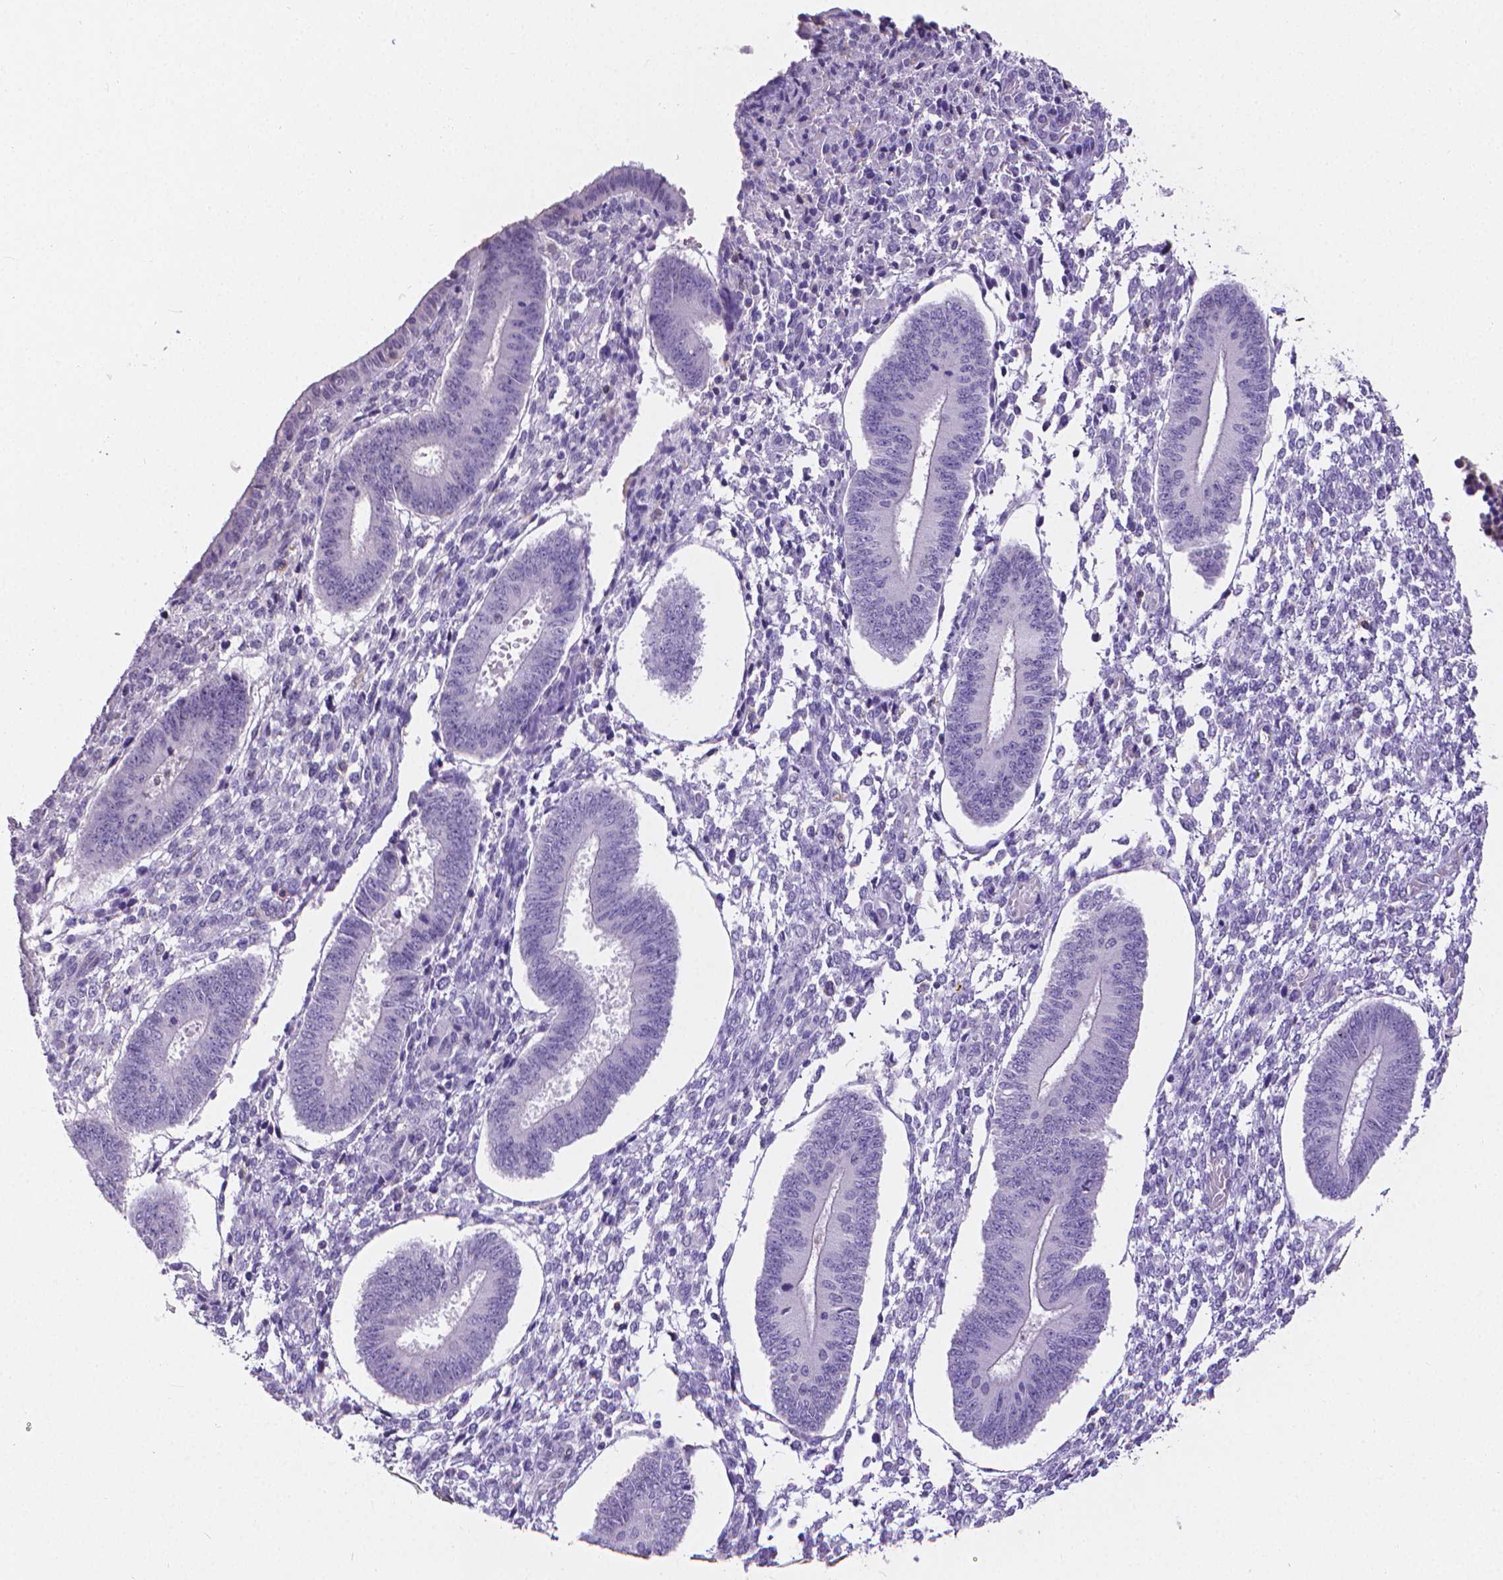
{"staining": {"intensity": "negative", "quantity": "none", "location": "none"}, "tissue": "endometrium", "cell_type": "Cells in endometrial stroma", "image_type": "normal", "snomed": [{"axis": "morphology", "description": "Normal tissue, NOS"}, {"axis": "topography", "description": "Endometrium"}], "caption": "IHC micrograph of normal human endometrium stained for a protein (brown), which reveals no positivity in cells in endometrial stroma. (DAB (3,3'-diaminobenzidine) immunohistochemistry with hematoxylin counter stain).", "gene": "CD4", "patient": {"sex": "female", "age": 42}}